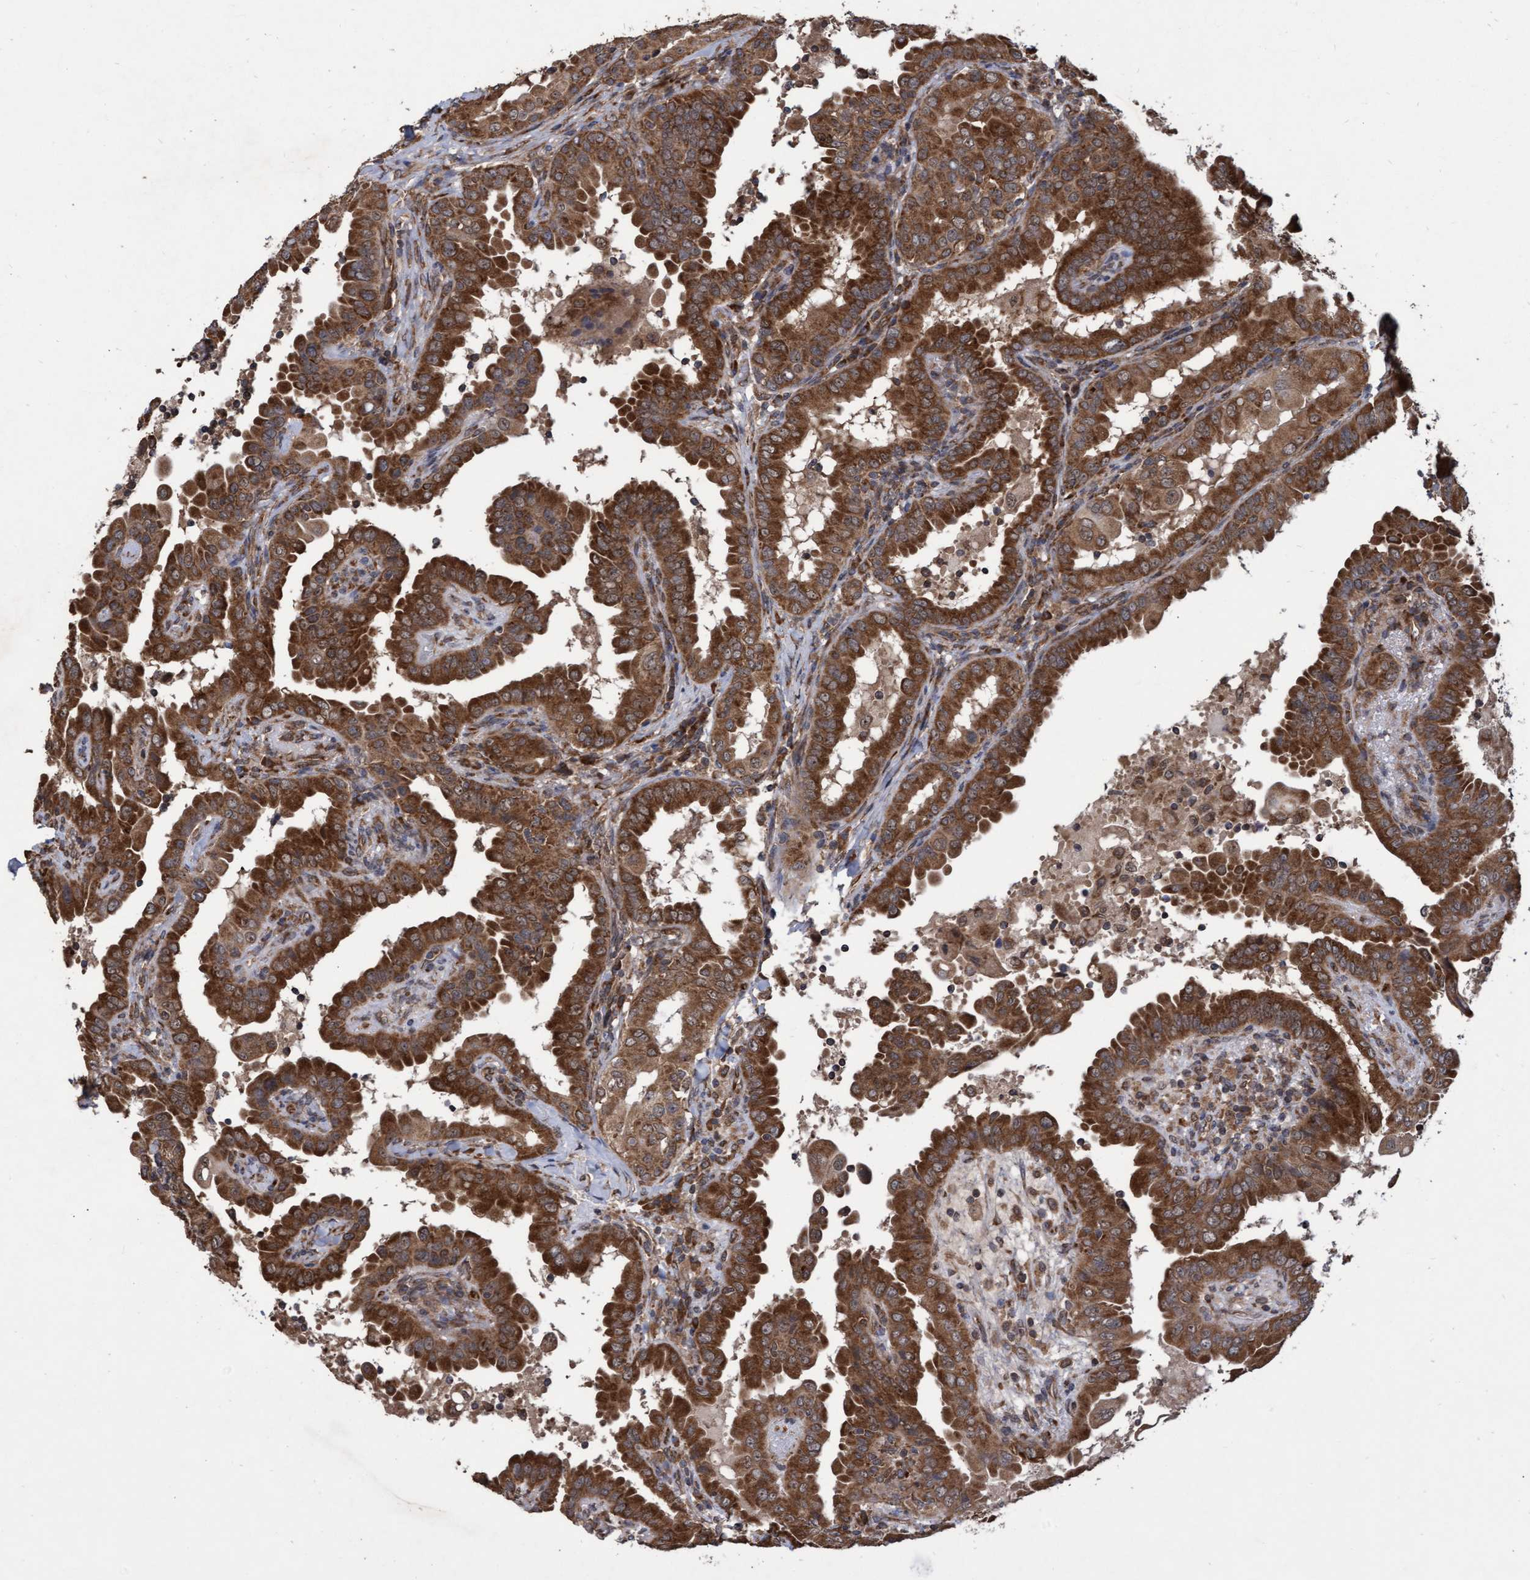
{"staining": {"intensity": "strong", "quantity": ">75%", "location": "cytoplasmic/membranous"}, "tissue": "thyroid cancer", "cell_type": "Tumor cells", "image_type": "cancer", "snomed": [{"axis": "morphology", "description": "Papillary adenocarcinoma, NOS"}, {"axis": "topography", "description": "Thyroid gland"}], "caption": "A brown stain labels strong cytoplasmic/membranous expression of a protein in papillary adenocarcinoma (thyroid) tumor cells.", "gene": "ABCF2", "patient": {"sex": "male", "age": 33}}